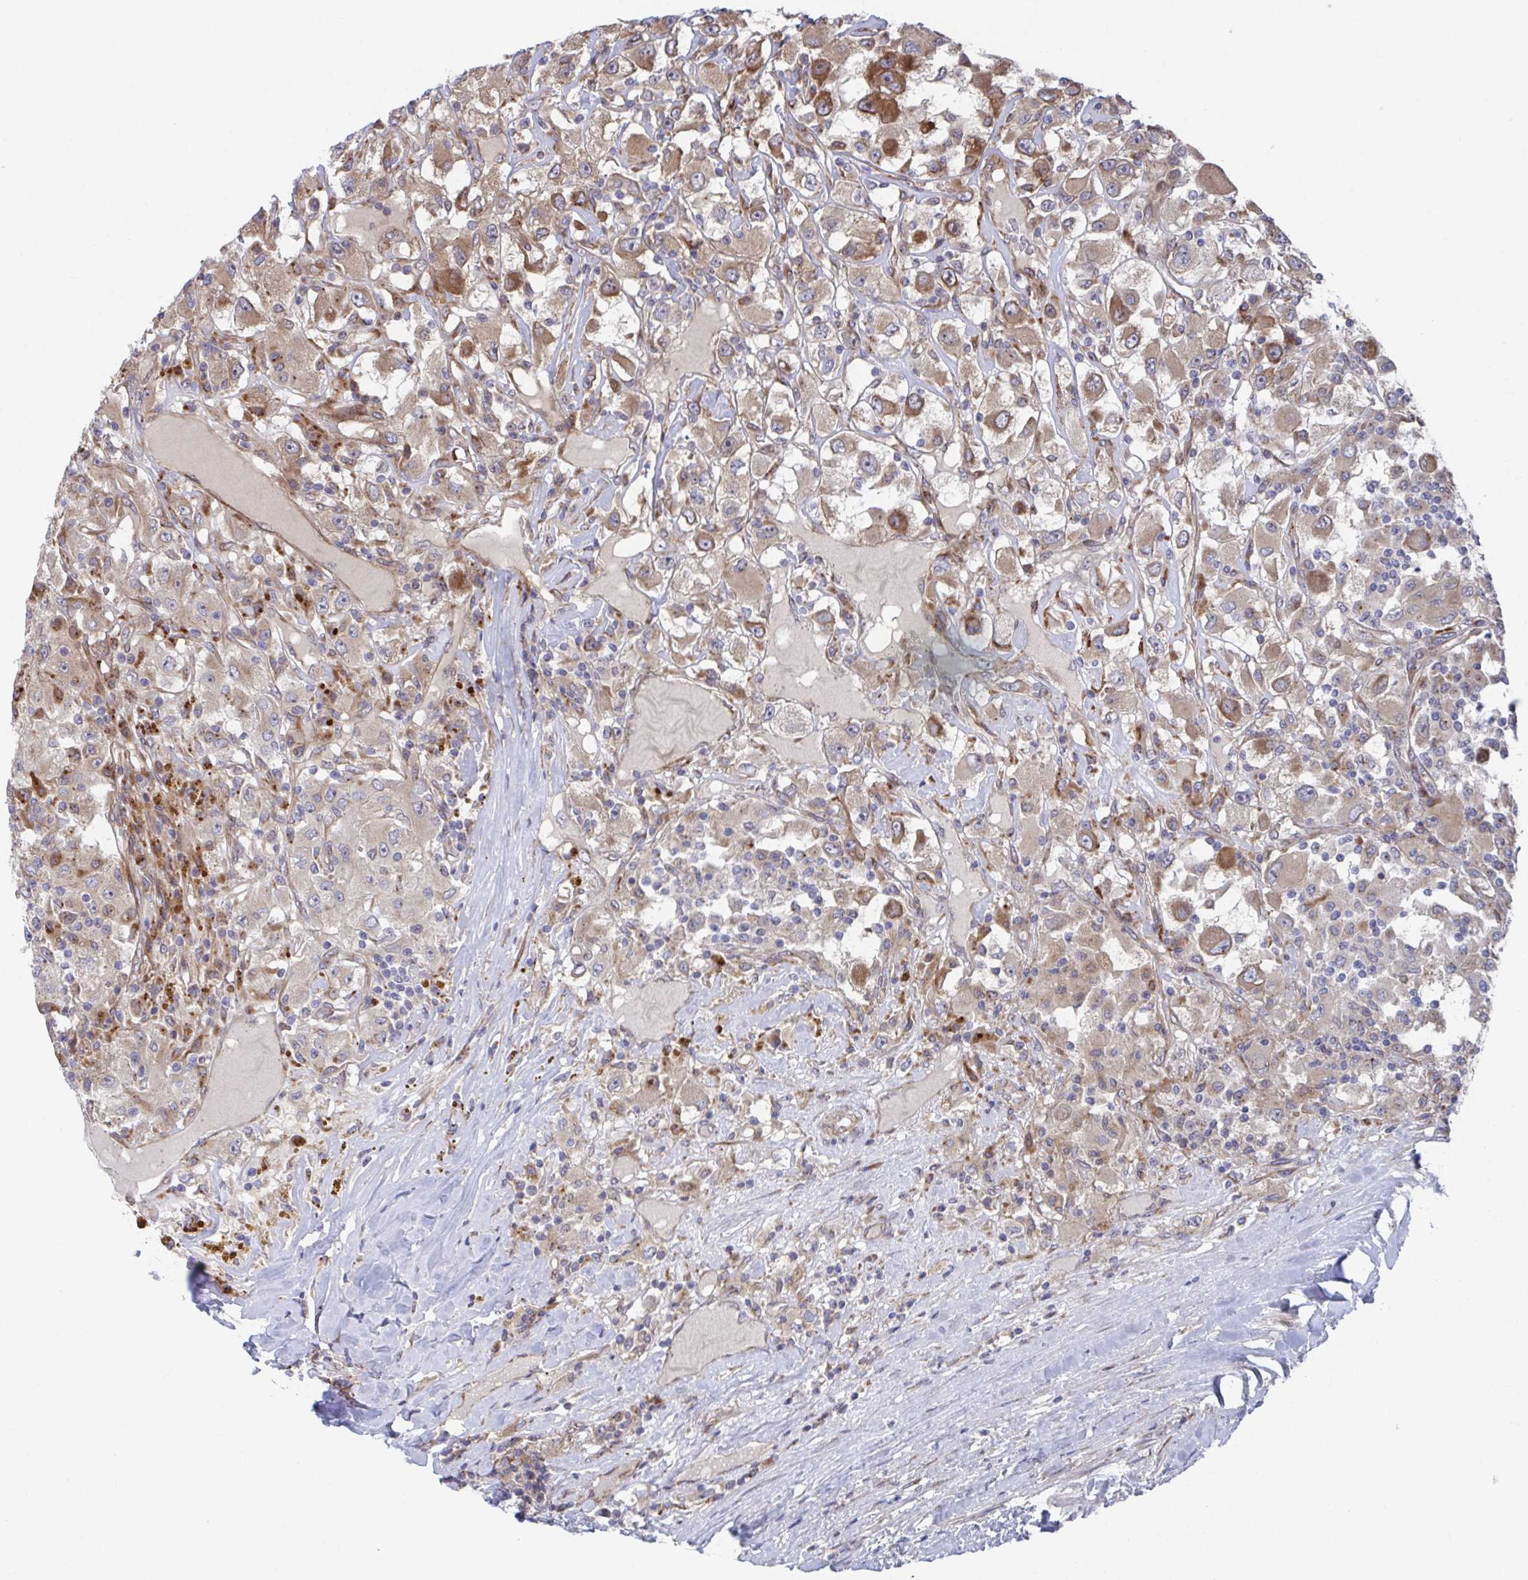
{"staining": {"intensity": "moderate", "quantity": "25%-75%", "location": "cytoplasmic/membranous"}, "tissue": "renal cancer", "cell_type": "Tumor cells", "image_type": "cancer", "snomed": [{"axis": "morphology", "description": "Adenocarcinoma, NOS"}, {"axis": "topography", "description": "Kidney"}], "caption": "Brown immunohistochemical staining in human adenocarcinoma (renal) exhibits moderate cytoplasmic/membranous positivity in approximately 25%-75% of tumor cells.", "gene": "FJX1", "patient": {"sex": "female", "age": 67}}